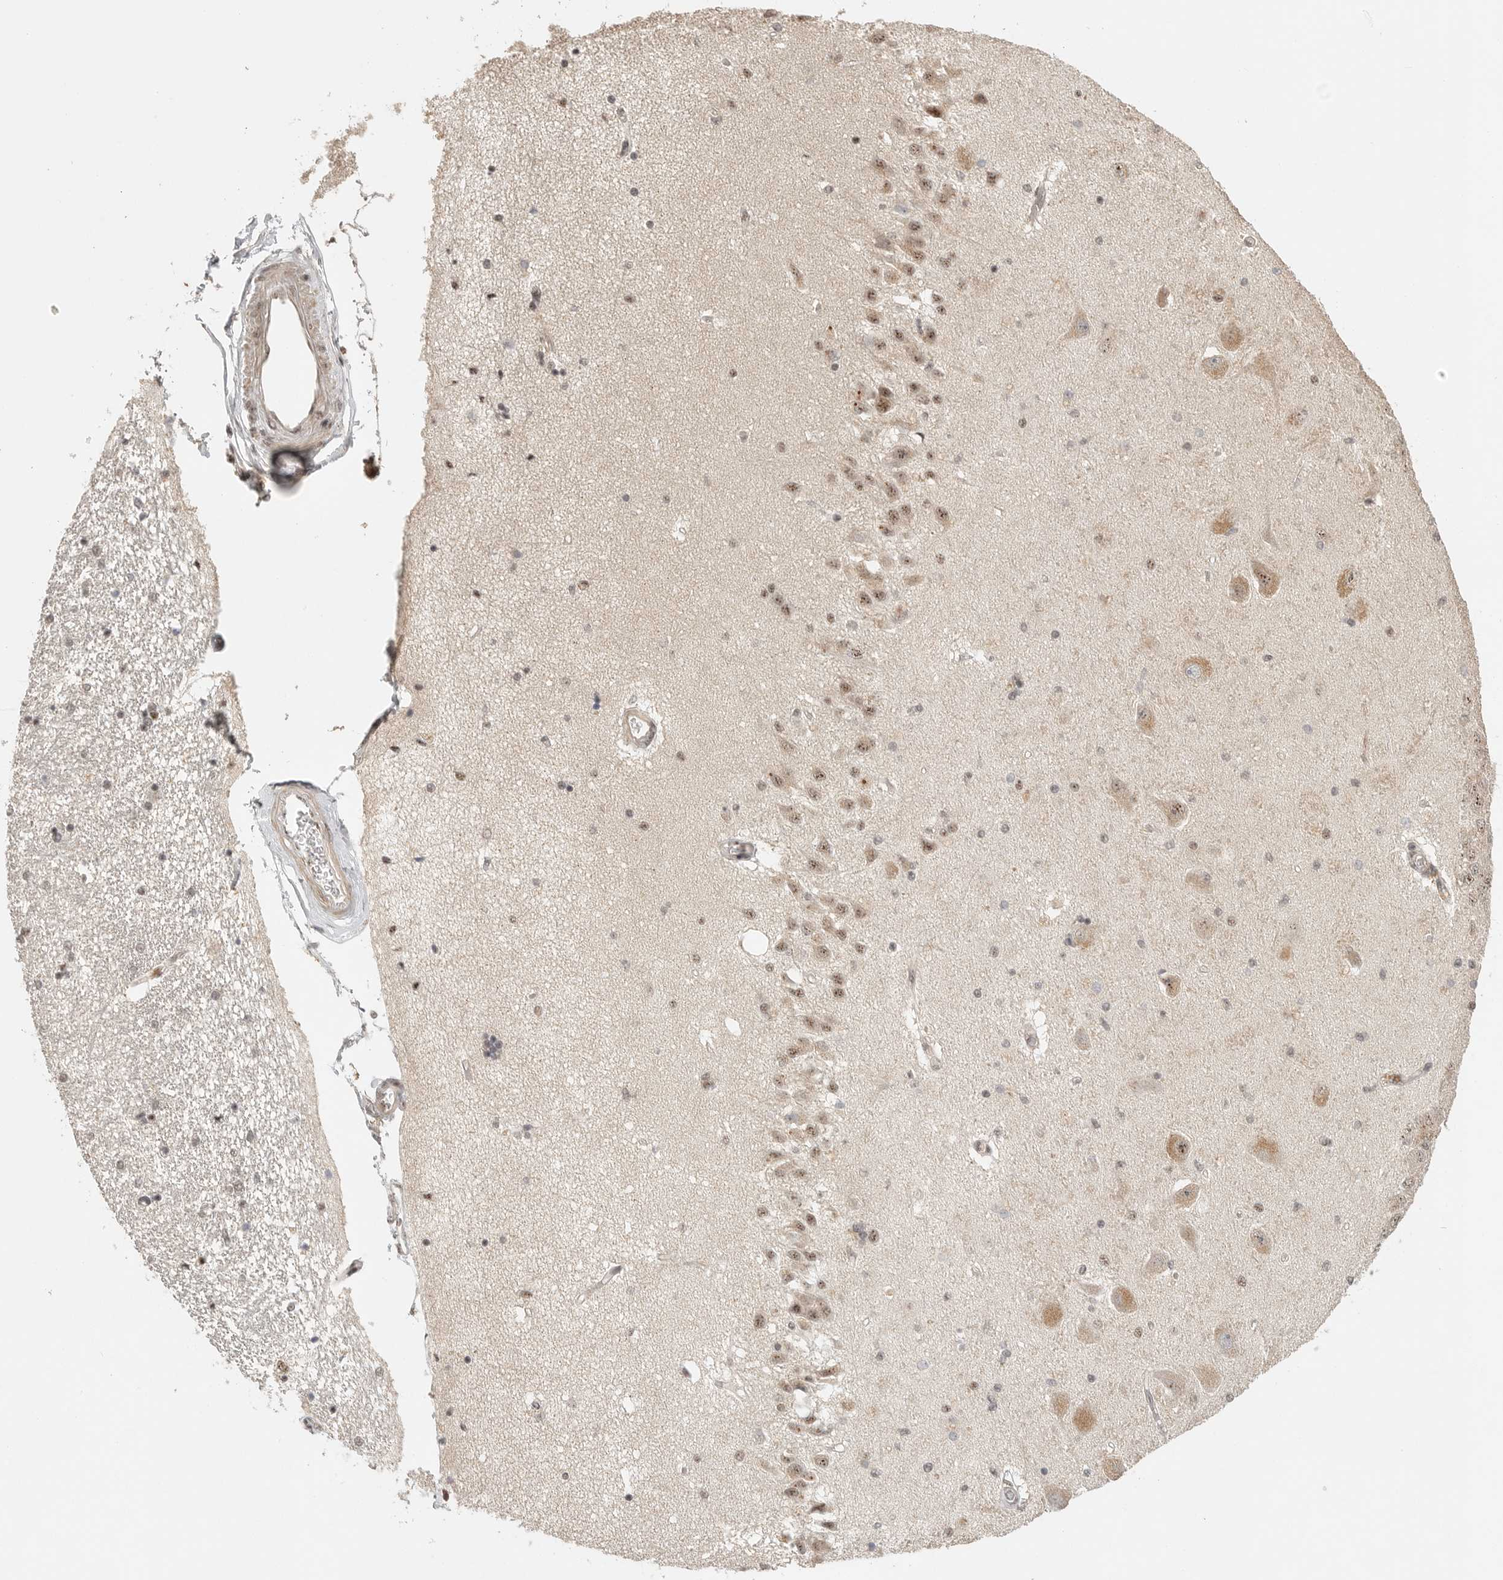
{"staining": {"intensity": "weak", "quantity": "<25%", "location": "nuclear"}, "tissue": "hippocampus", "cell_type": "Glial cells", "image_type": "normal", "snomed": [{"axis": "morphology", "description": "Normal tissue, NOS"}, {"axis": "topography", "description": "Hippocampus"}], "caption": "The photomicrograph reveals no significant staining in glial cells of hippocampus.", "gene": "POMP", "patient": {"sex": "female", "age": 54}}